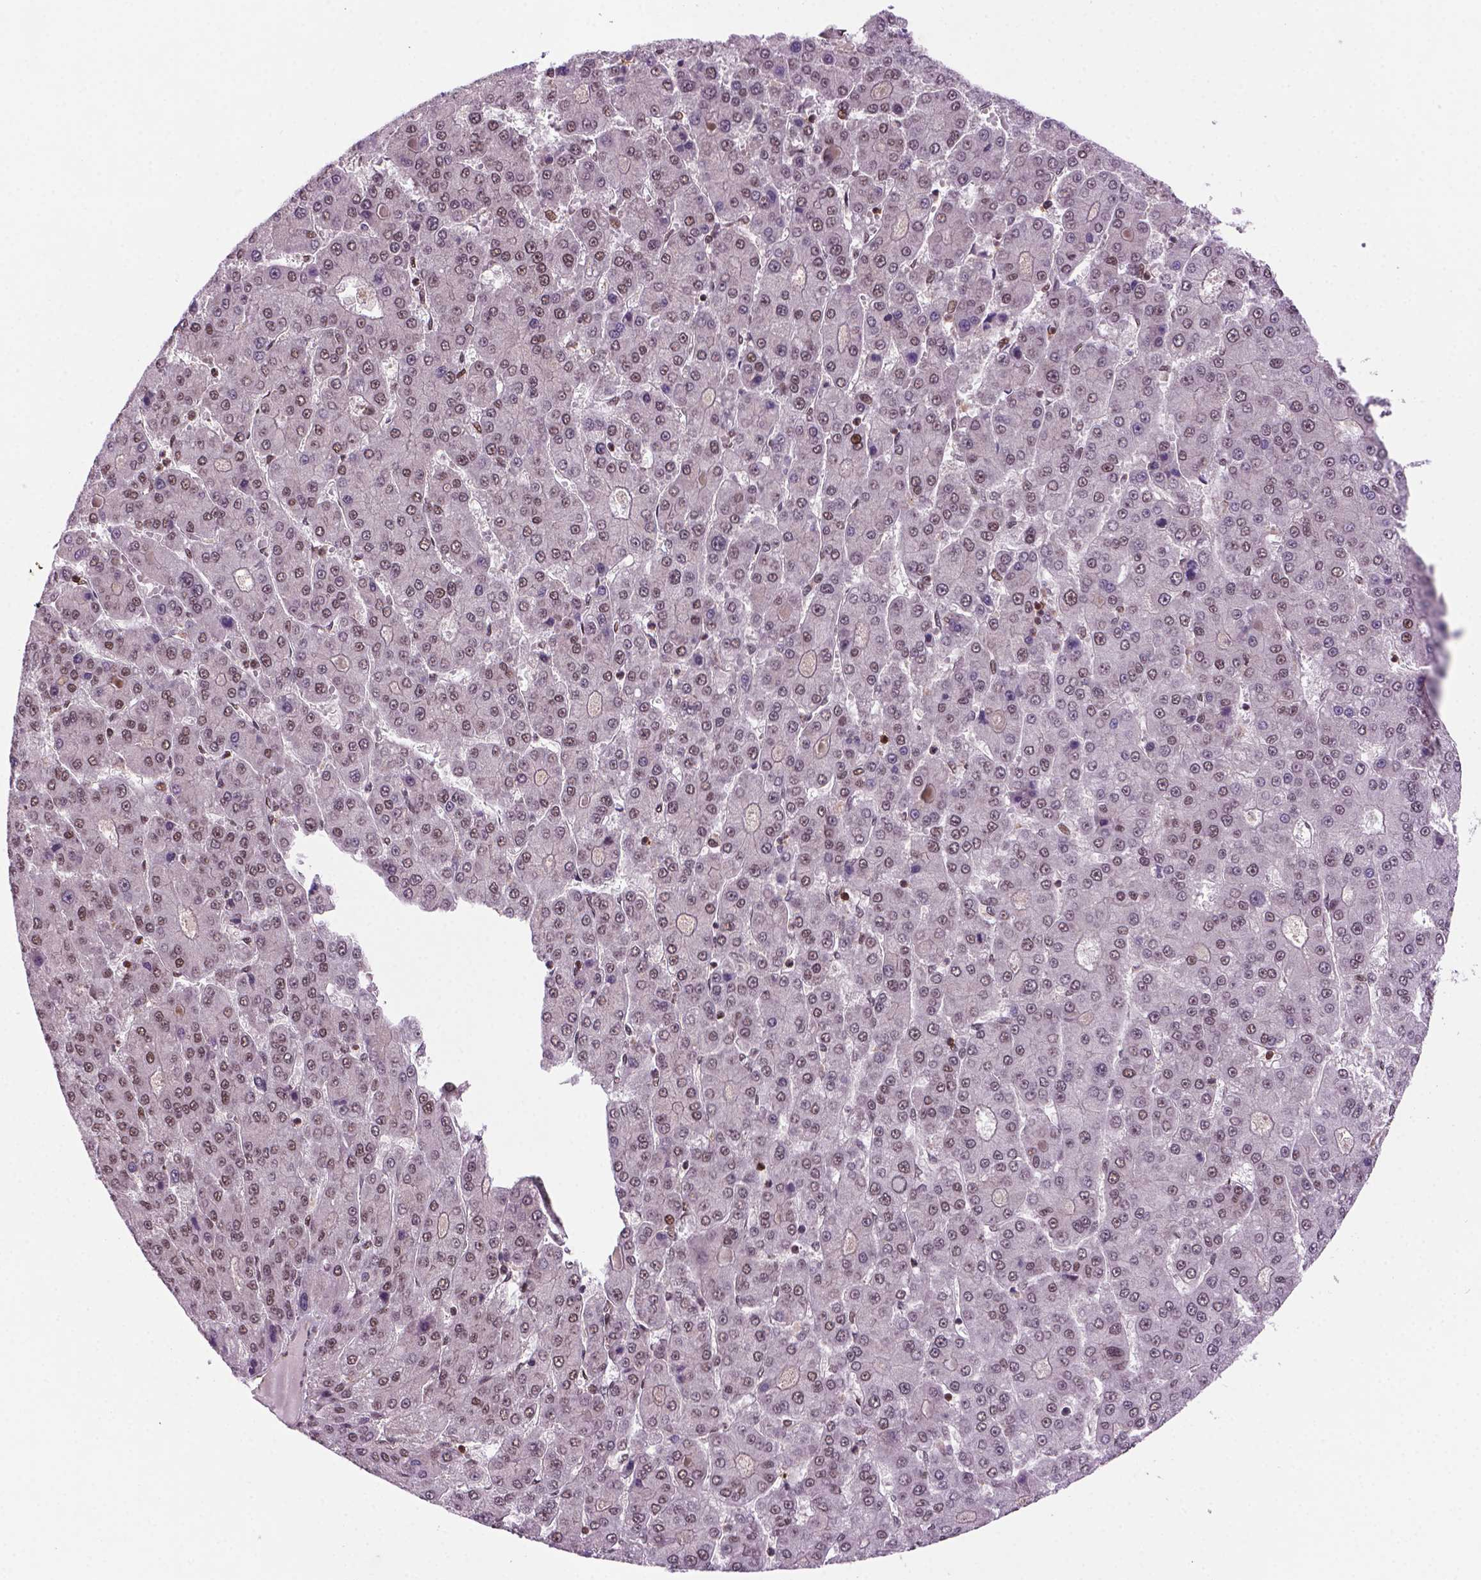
{"staining": {"intensity": "weak", "quantity": "25%-75%", "location": "nuclear"}, "tissue": "liver cancer", "cell_type": "Tumor cells", "image_type": "cancer", "snomed": [{"axis": "morphology", "description": "Carcinoma, Hepatocellular, NOS"}, {"axis": "topography", "description": "Liver"}], "caption": "High-power microscopy captured an immunohistochemistry (IHC) micrograph of liver cancer (hepatocellular carcinoma), revealing weak nuclear staining in approximately 25%-75% of tumor cells. (Brightfield microscopy of DAB IHC at high magnification).", "gene": "SIRT6", "patient": {"sex": "male", "age": 70}}